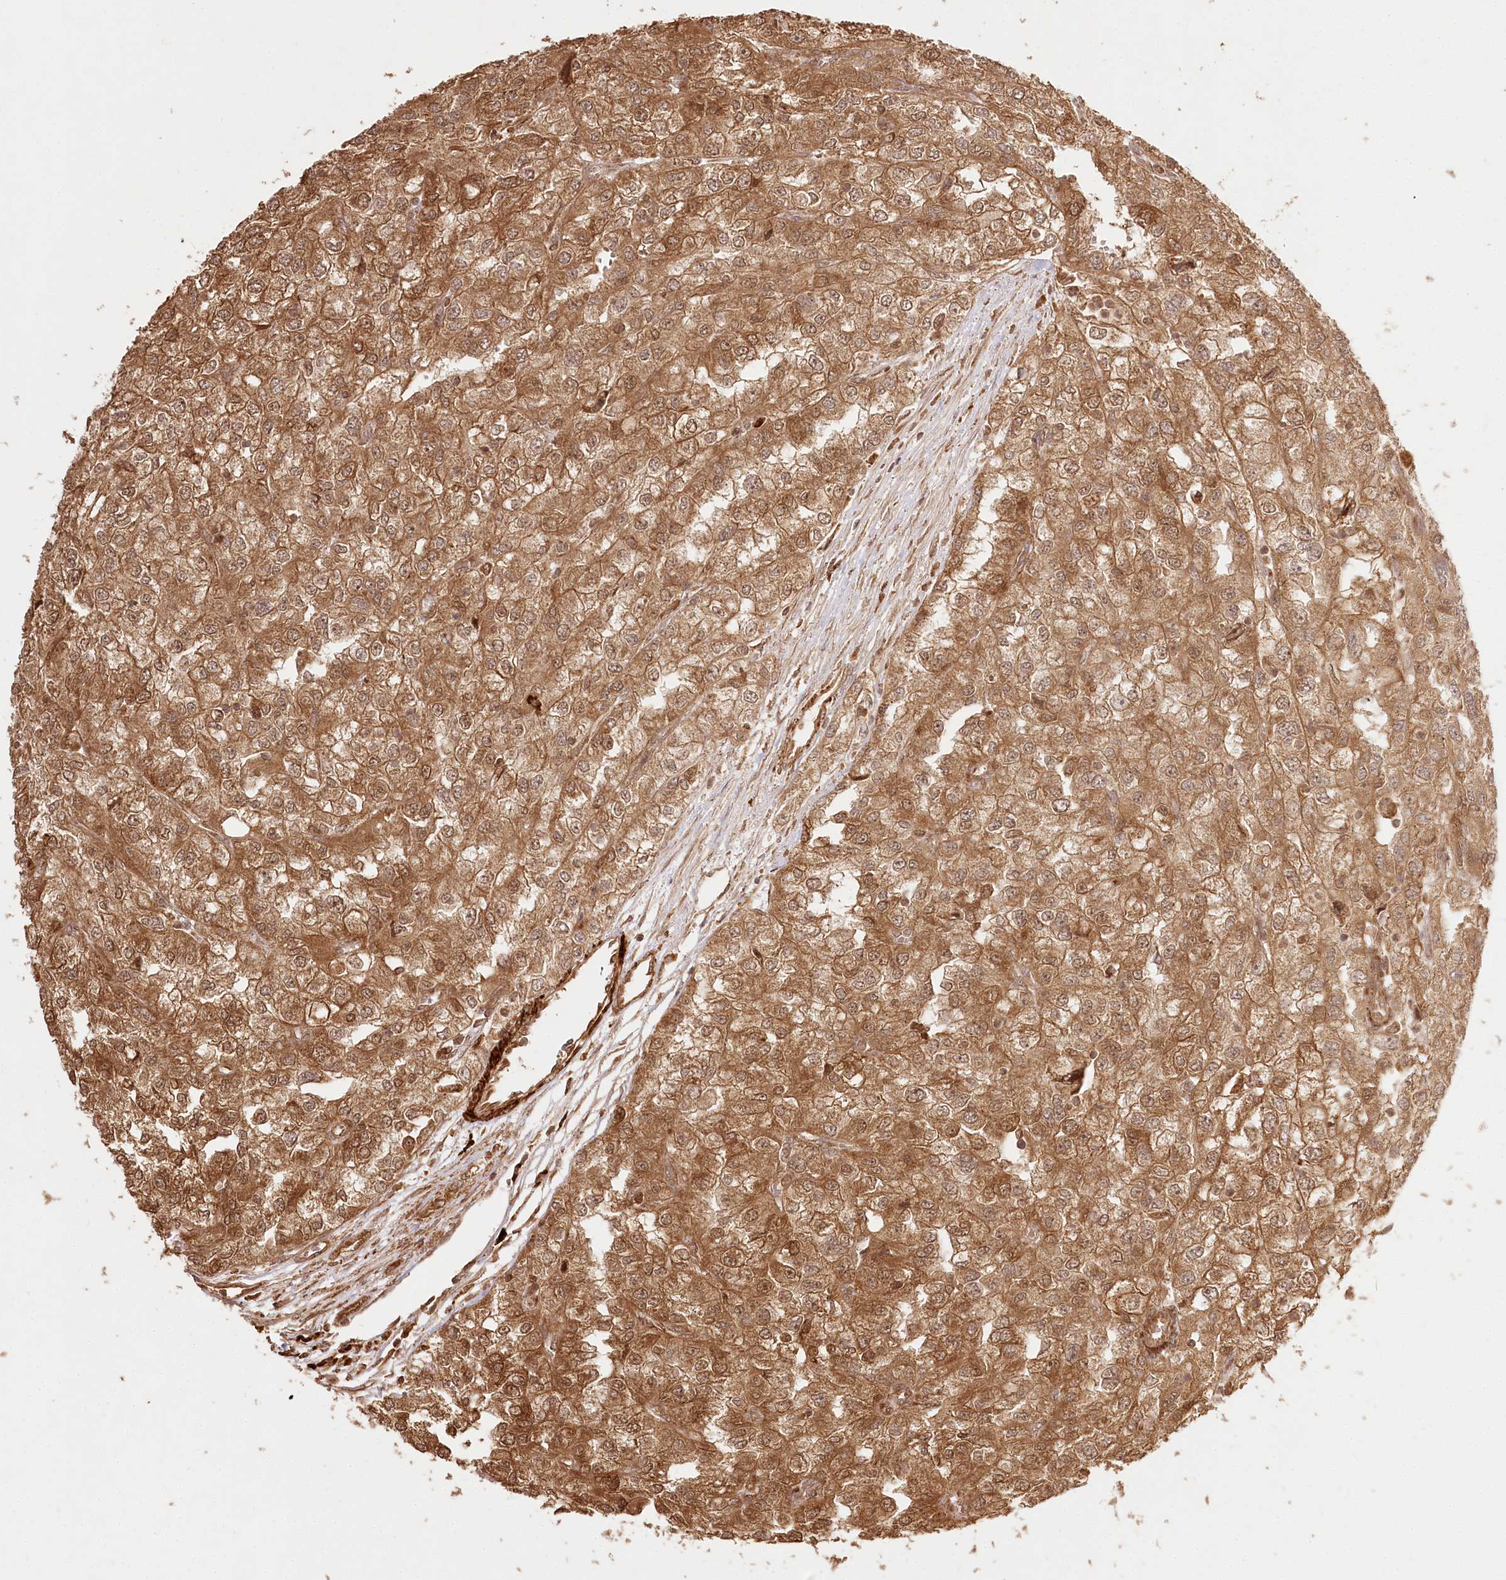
{"staining": {"intensity": "strong", "quantity": ">75%", "location": "cytoplasmic/membranous,nuclear"}, "tissue": "renal cancer", "cell_type": "Tumor cells", "image_type": "cancer", "snomed": [{"axis": "morphology", "description": "Adenocarcinoma, NOS"}, {"axis": "topography", "description": "Kidney"}], "caption": "DAB immunohistochemical staining of human renal cancer (adenocarcinoma) displays strong cytoplasmic/membranous and nuclear protein positivity in about >75% of tumor cells.", "gene": "ULK2", "patient": {"sex": "female", "age": 54}}